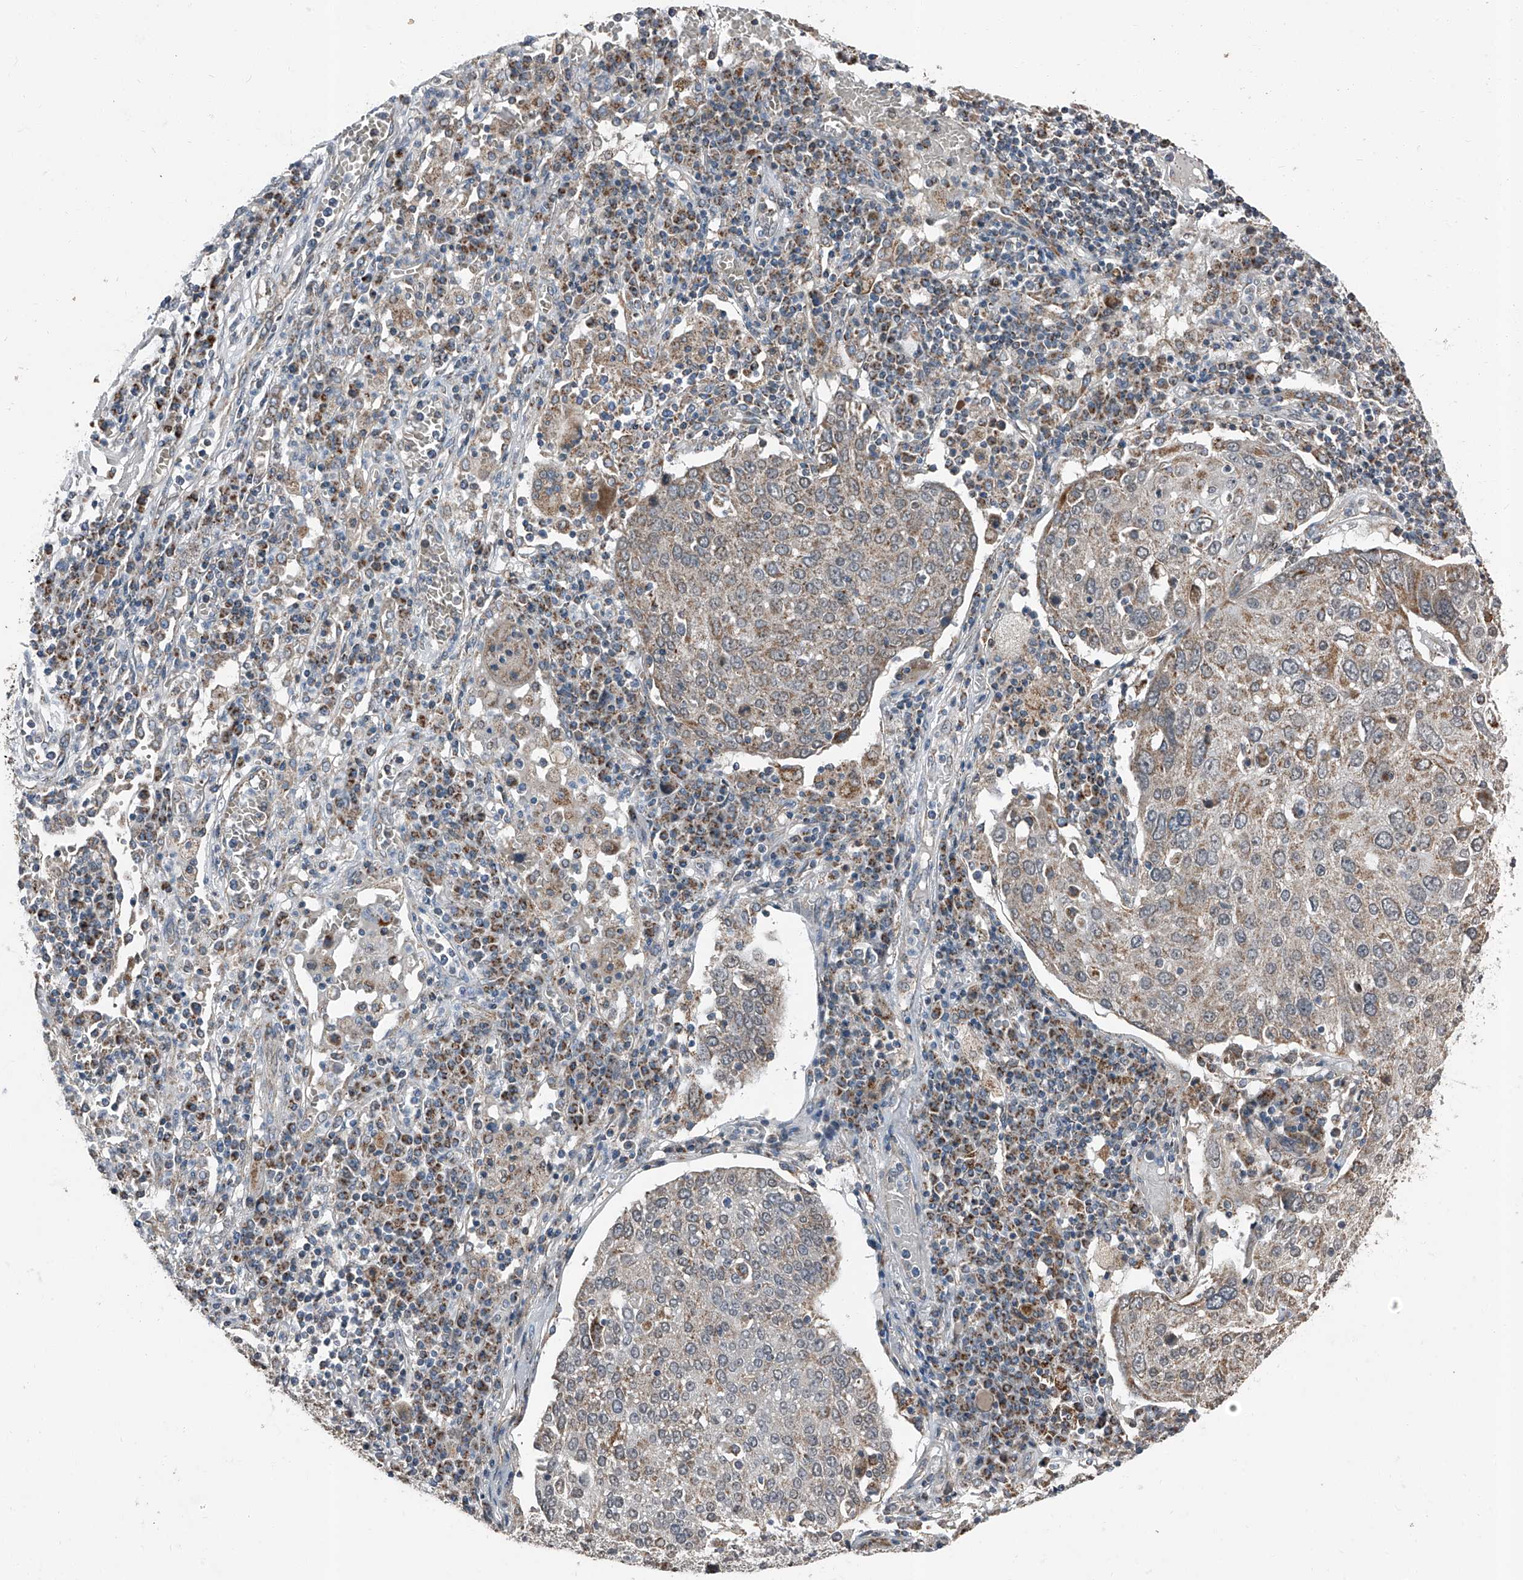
{"staining": {"intensity": "moderate", "quantity": "<25%", "location": "cytoplasmic/membranous"}, "tissue": "lung cancer", "cell_type": "Tumor cells", "image_type": "cancer", "snomed": [{"axis": "morphology", "description": "Squamous cell carcinoma, NOS"}, {"axis": "topography", "description": "Lung"}], "caption": "Human lung cancer (squamous cell carcinoma) stained with a protein marker reveals moderate staining in tumor cells.", "gene": "CHRNA7", "patient": {"sex": "male", "age": 65}}